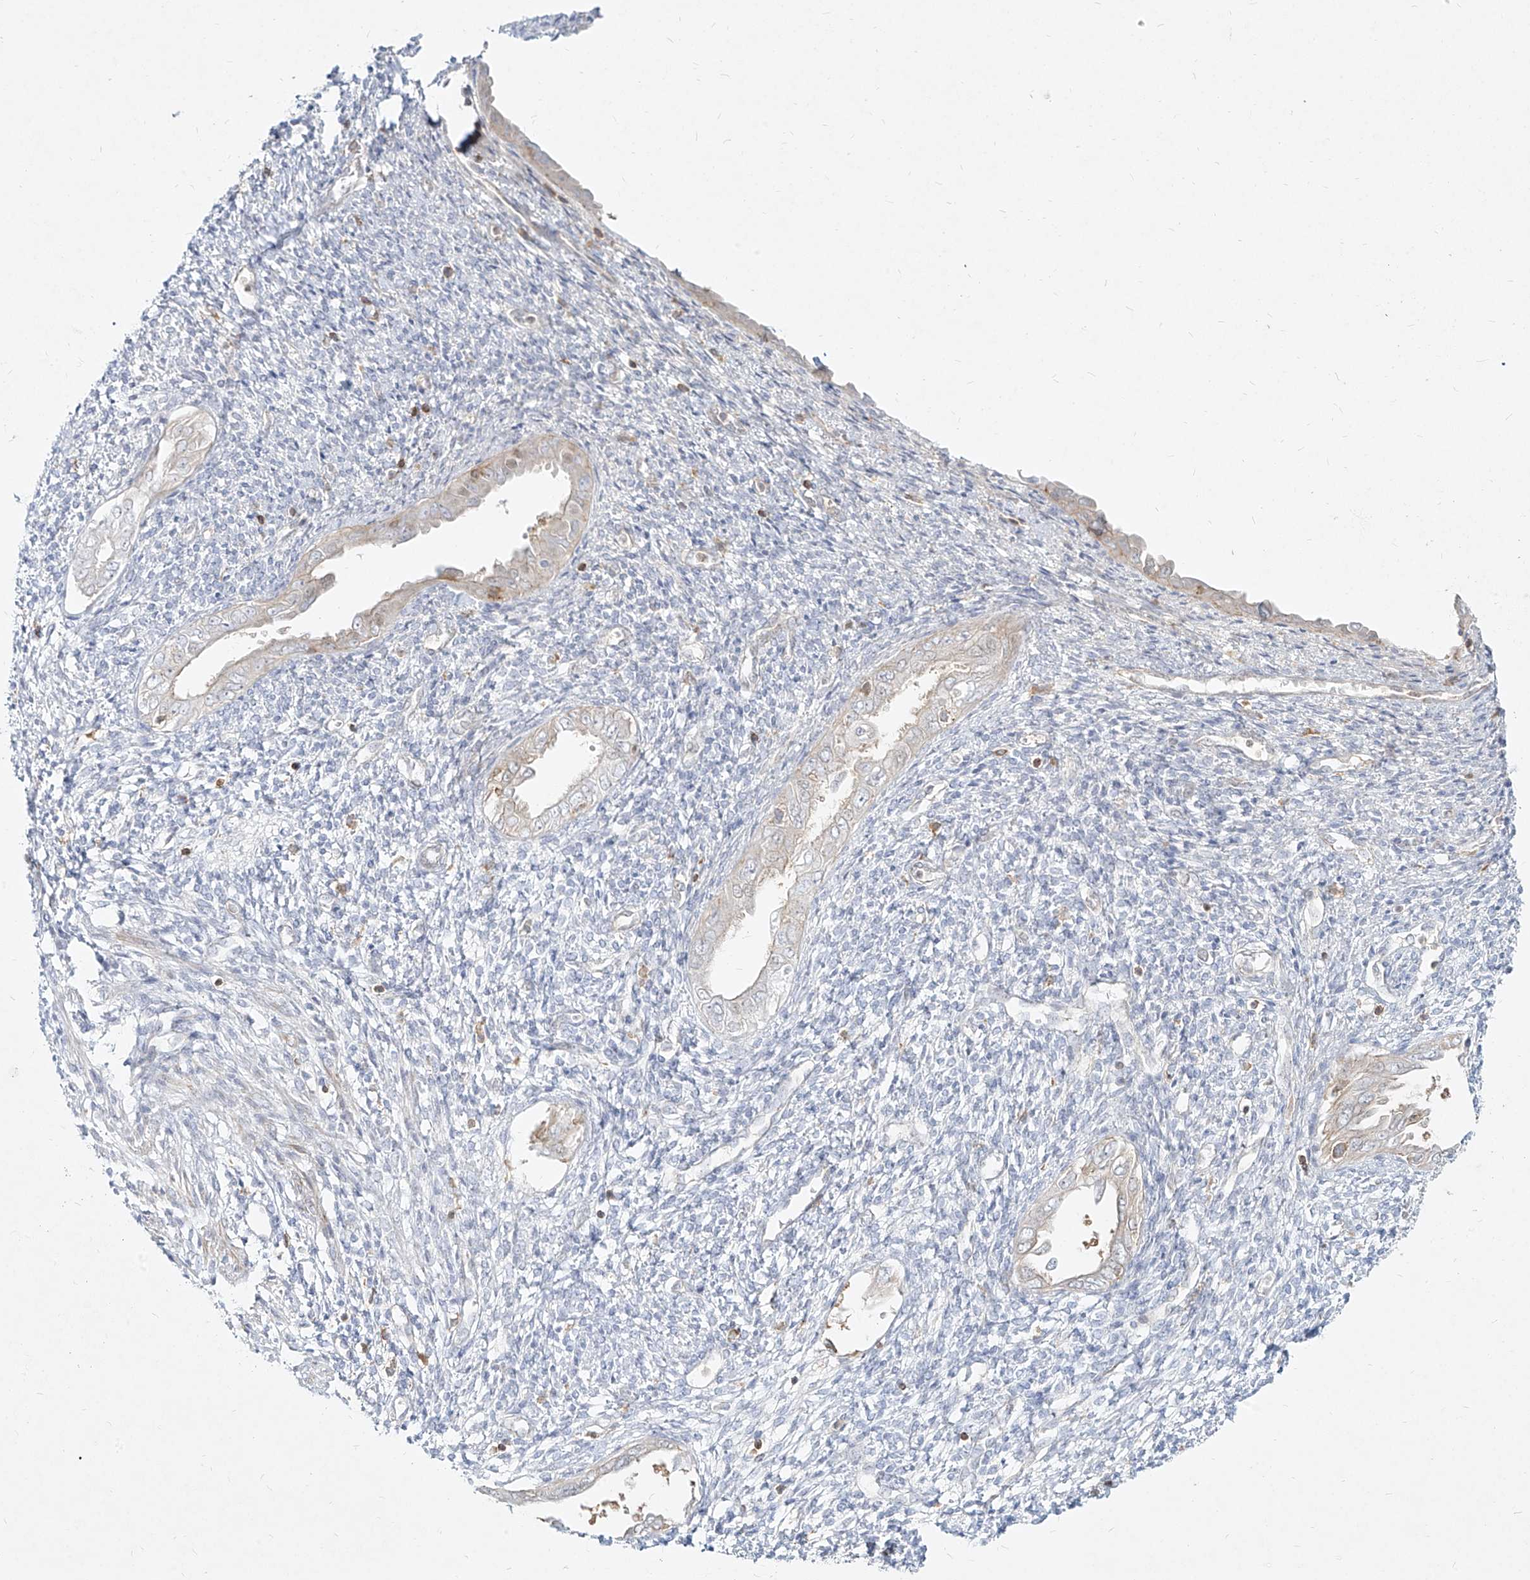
{"staining": {"intensity": "negative", "quantity": "none", "location": "none"}, "tissue": "endometrium", "cell_type": "Cells in endometrial stroma", "image_type": "normal", "snomed": [{"axis": "morphology", "description": "Normal tissue, NOS"}, {"axis": "topography", "description": "Endometrium"}], "caption": "Immunohistochemistry (IHC) photomicrograph of benign endometrium: human endometrium stained with DAB (3,3'-diaminobenzidine) displays no significant protein staining in cells in endometrial stroma. The staining is performed using DAB (3,3'-diaminobenzidine) brown chromogen with nuclei counter-stained in using hematoxylin.", "gene": "SLC2A12", "patient": {"sex": "female", "age": 66}}